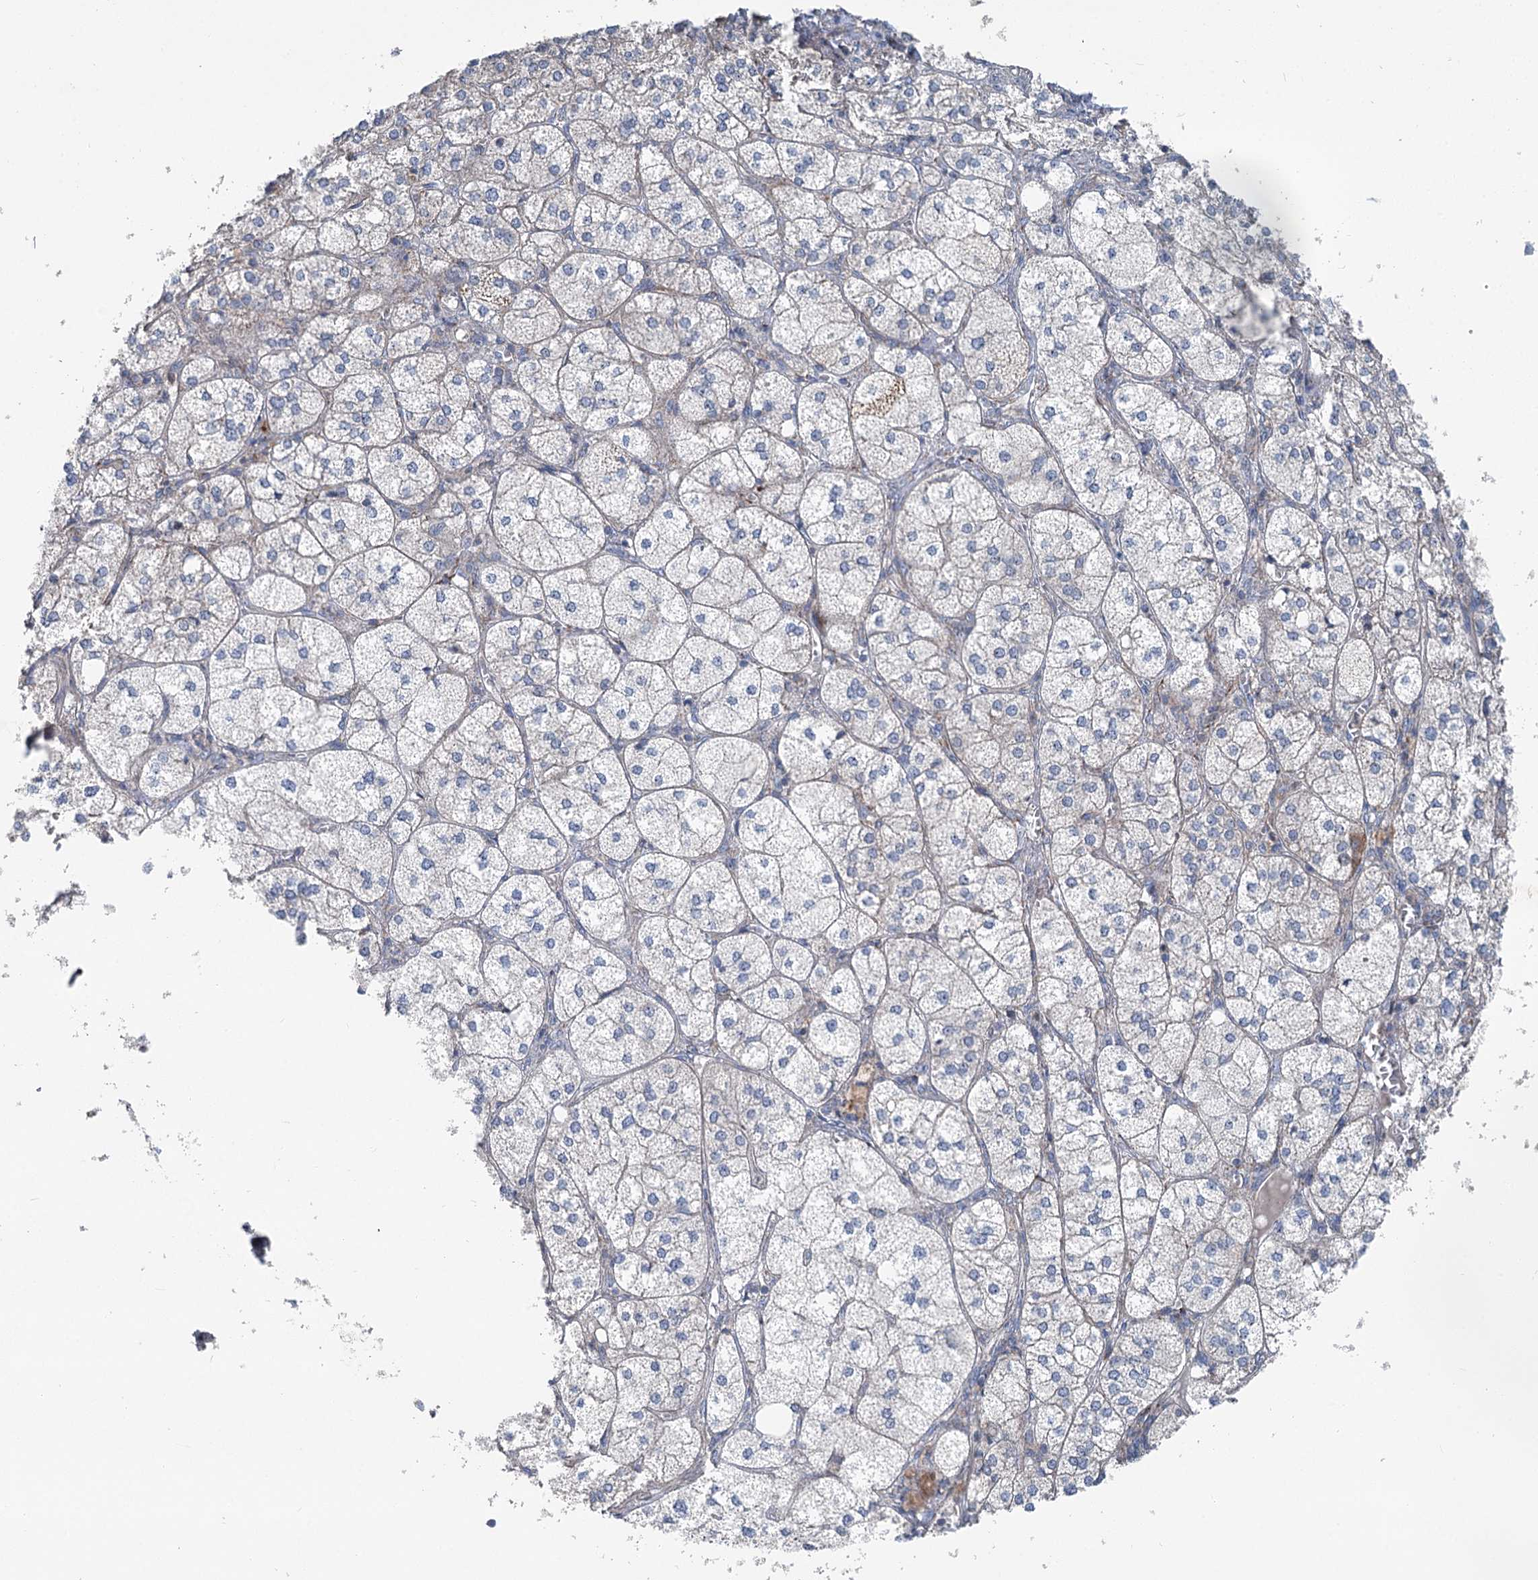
{"staining": {"intensity": "moderate", "quantity": "<25%", "location": "cytoplasmic/membranous"}, "tissue": "adrenal gland", "cell_type": "Glandular cells", "image_type": "normal", "snomed": [{"axis": "morphology", "description": "Normal tissue, NOS"}, {"axis": "topography", "description": "Adrenal gland"}], "caption": "DAB (3,3'-diaminobenzidine) immunohistochemical staining of benign adrenal gland exhibits moderate cytoplasmic/membranous protein staining in about <25% of glandular cells.", "gene": "MARK2", "patient": {"sex": "female", "age": 61}}